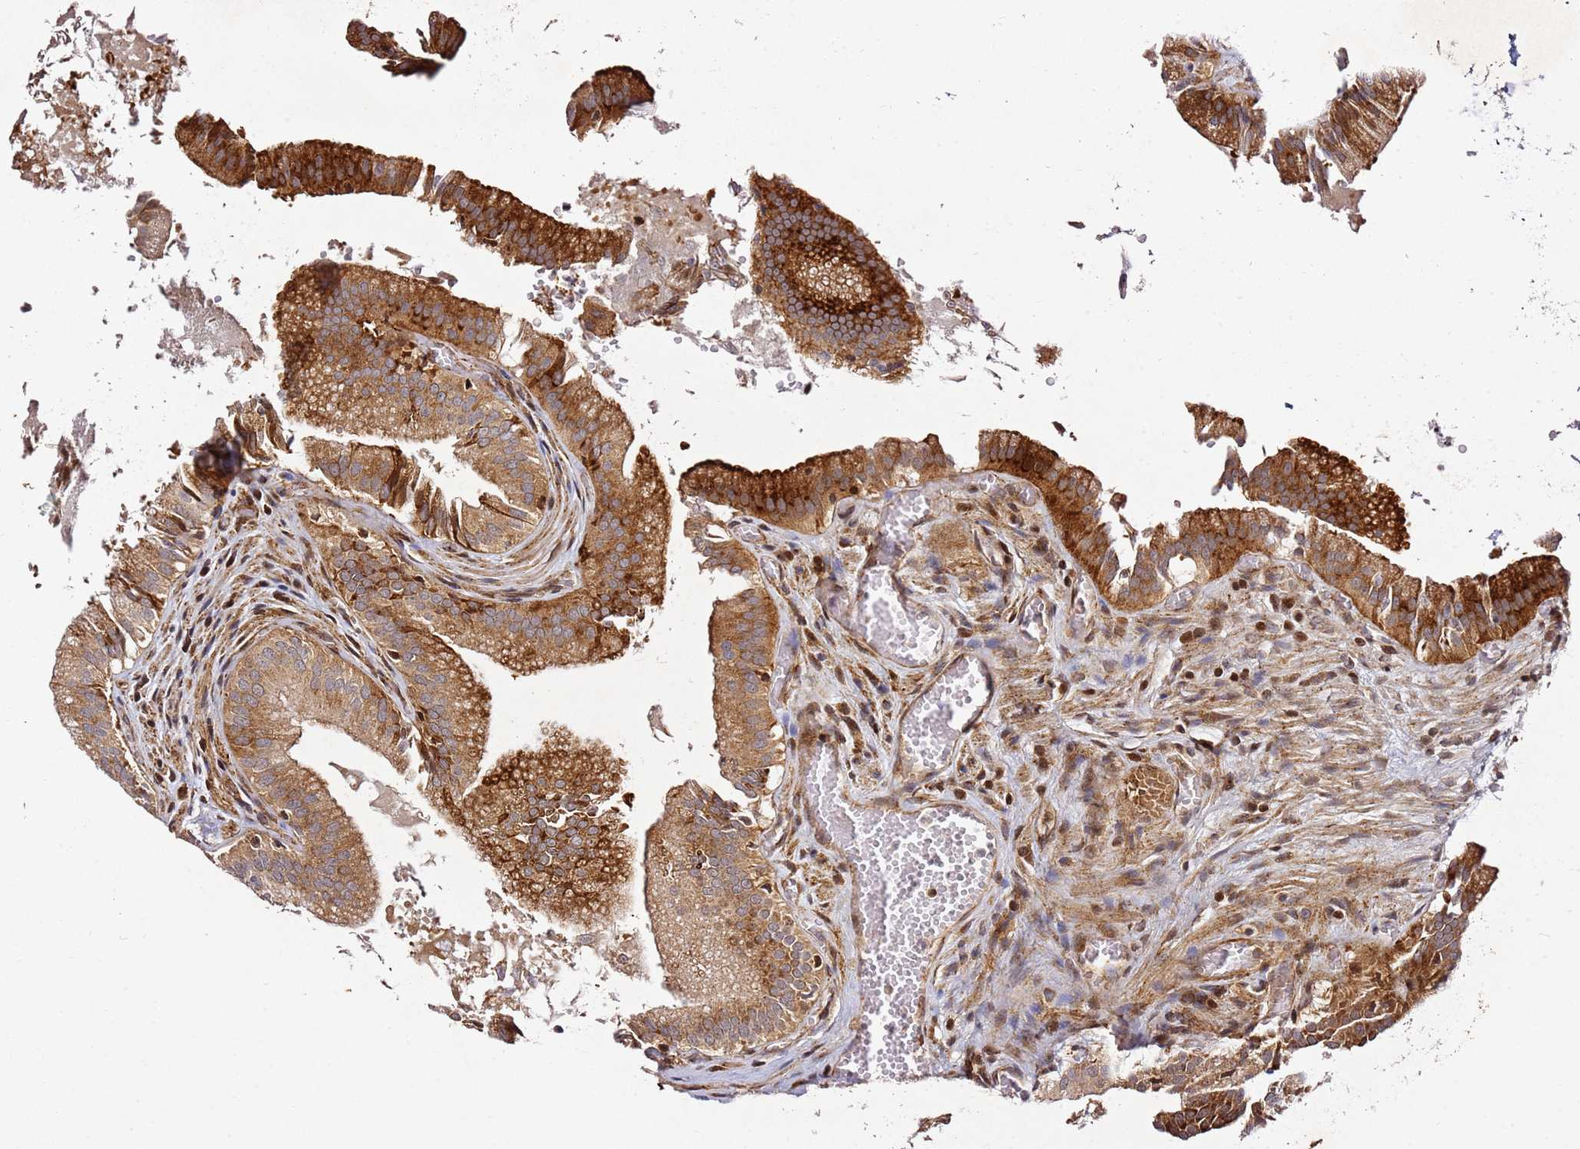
{"staining": {"intensity": "strong", "quantity": ">75%", "location": "cytoplasmic/membranous"}, "tissue": "gallbladder", "cell_type": "Glandular cells", "image_type": "normal", "snomed": [{"axis": "morphology", "description": "Normal tissue, NOS"}, {"axis": "topography", "description": "Gallbladder"}, {"axis": "topography", "description": "Peripheral nerve tissue"}], "caption": "This is an image of IHC staining of normal gallbladder, which shows strong expression in the cytoplasmic/membranous of glandular cells.", "gene": "ZNF296", "patient": {"sex": "male", "age": 17}}